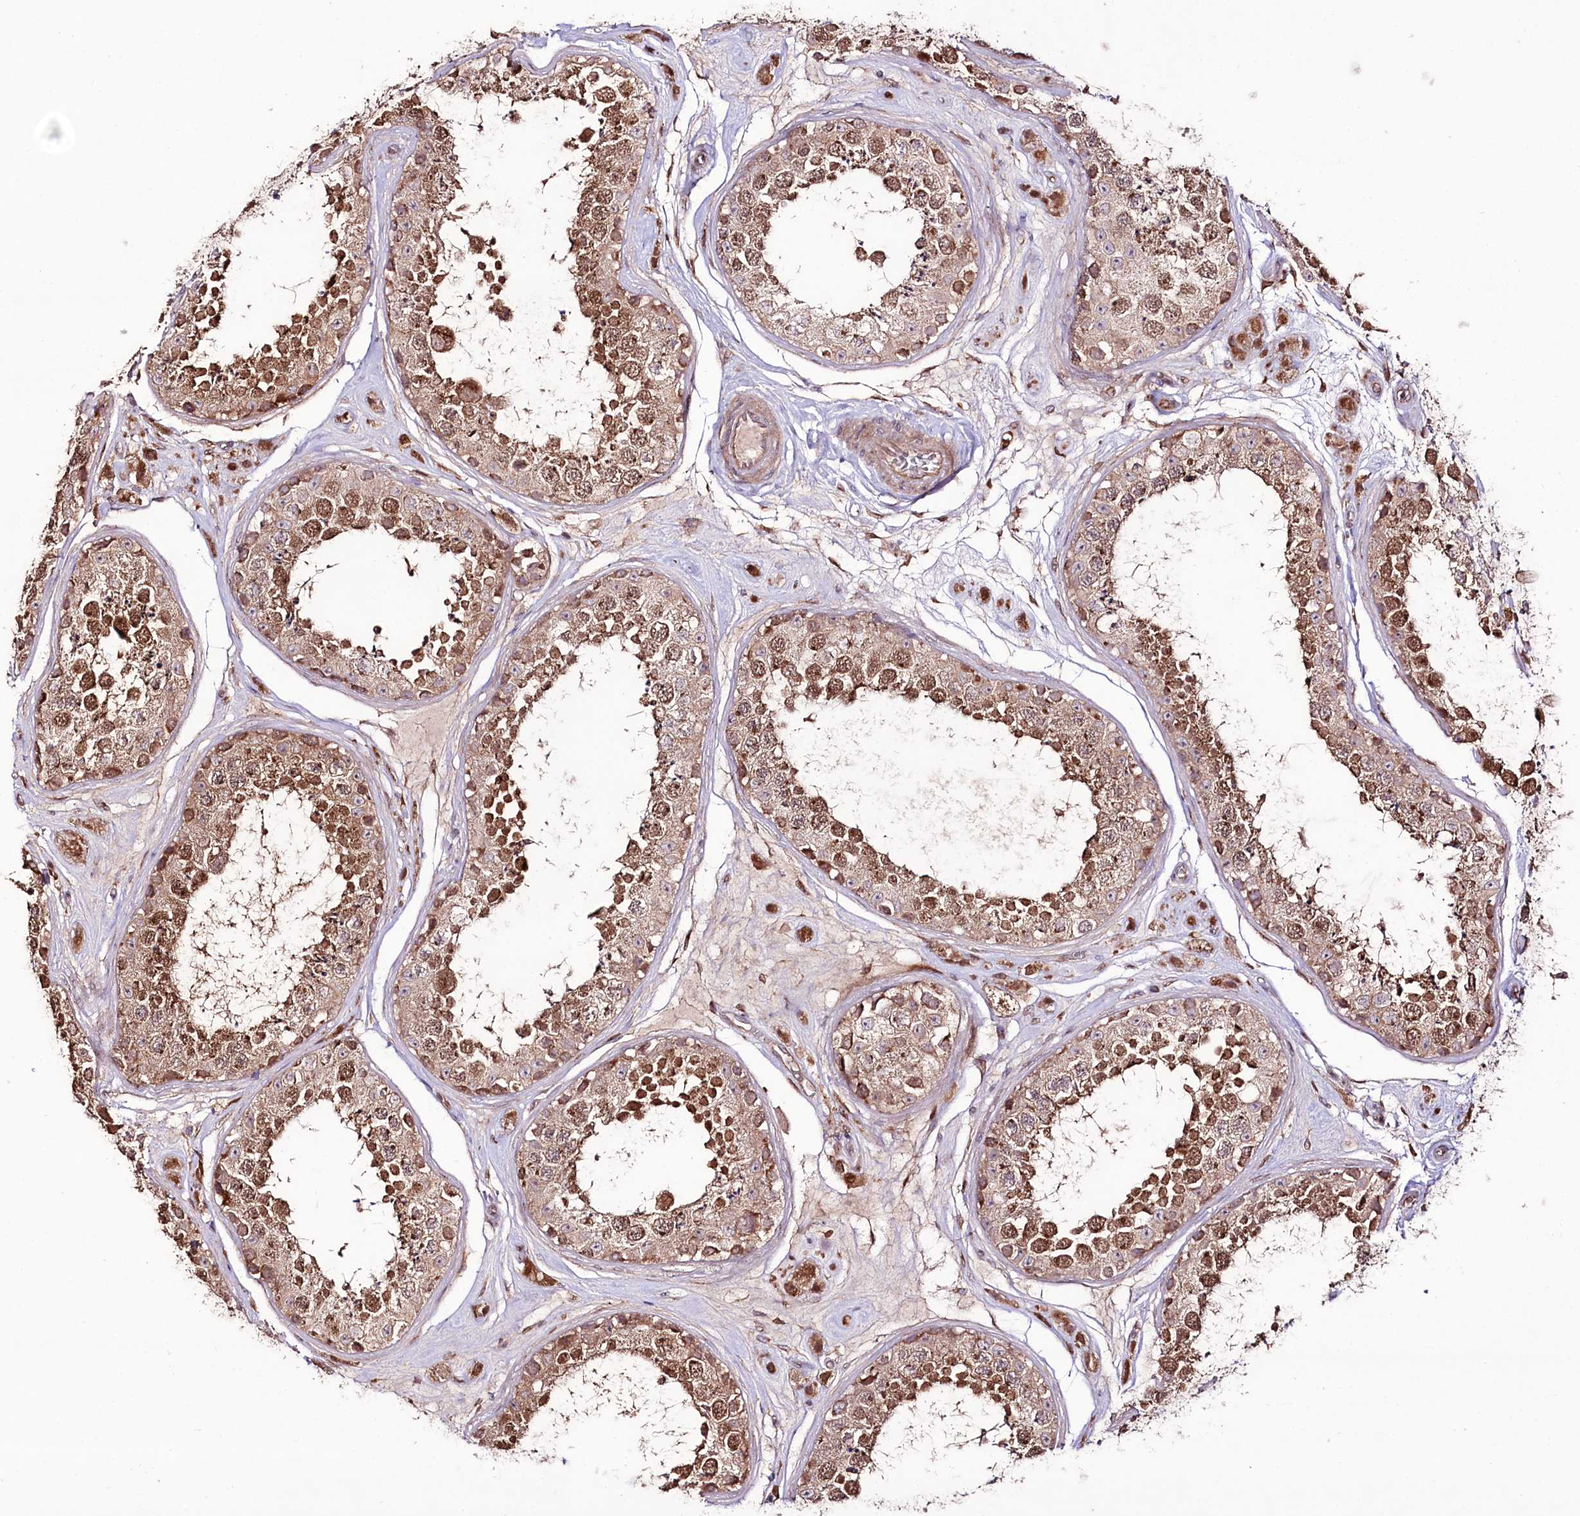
{"staining": {"intensity": "moderate", "quantity": ">75%", "location": "cytoplasmic/membranous,nuclear"}, "tissue": "testis", "cell_type": "Cells in seminiferous ducts", "image_type": "normal", "snomed": [{"axis": "morphology", "description": "Normal tissue, NOS"}, {"axis": "topography", "description": "Testis"}], "caption": "Protein positivity by immunohistochemistry demonstrates moderate cytoplasmic/membranous,nuclear staining in approximately >75% of cells in seminiferous ducts in normal testis.", "gene": "REXO2", "patient": {"sex": "male", "age": 25}}